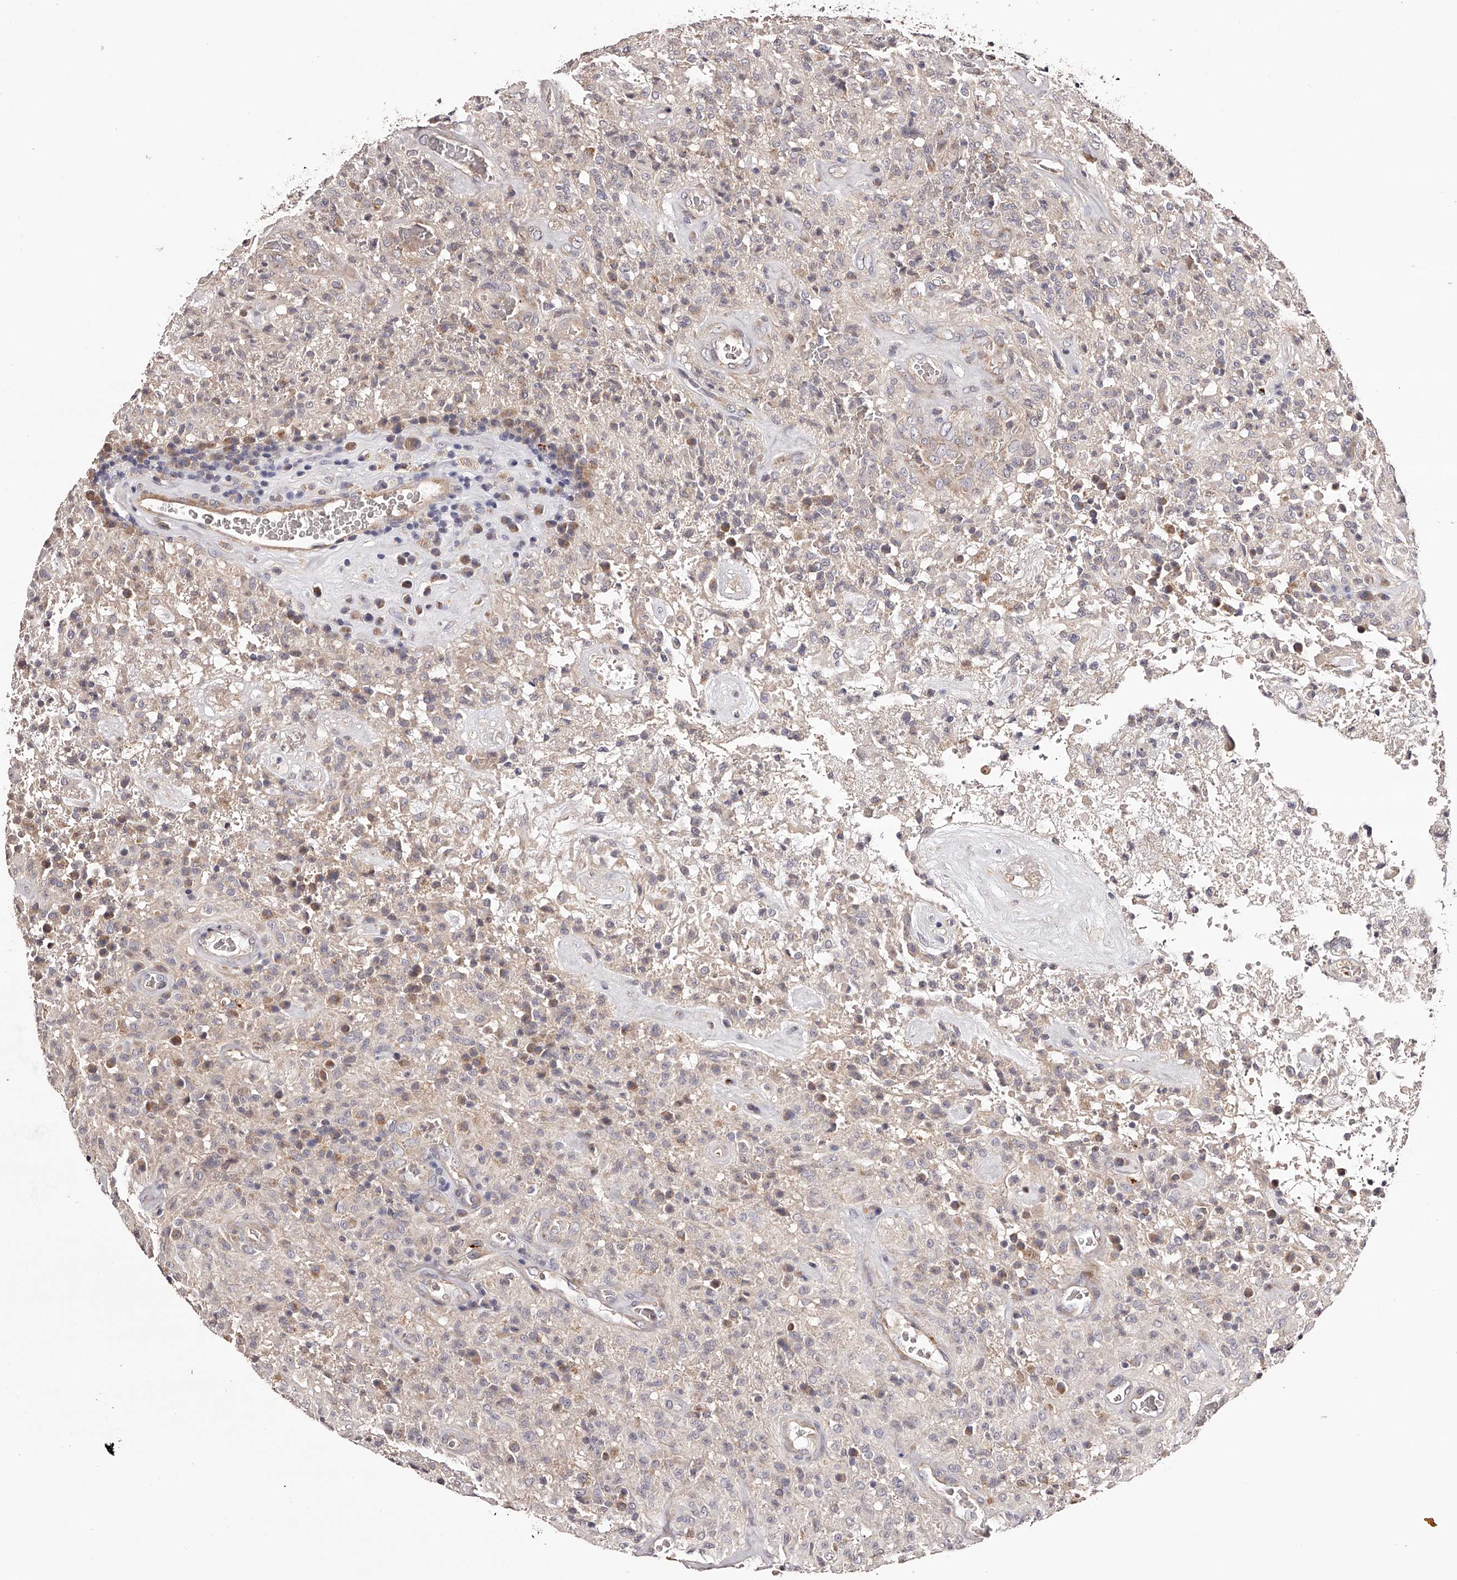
{"staining": {"intensity": "negative", "quantity": "none", "location": "none"}, "tissue": "glioma", "cell_type": "Tumor cells", "image_type": "cancer", "snomed": [{"axis": "morphology", "description": "Glioma, malignant, High grade"}, {"axis": "topography", "description": "Brain"}], "caption": "Tumor cells show no significant protein expression in malignant glioma (high-grade).", "gene": "ODF2L", "patient": {"sex": "female", "age": 57}}